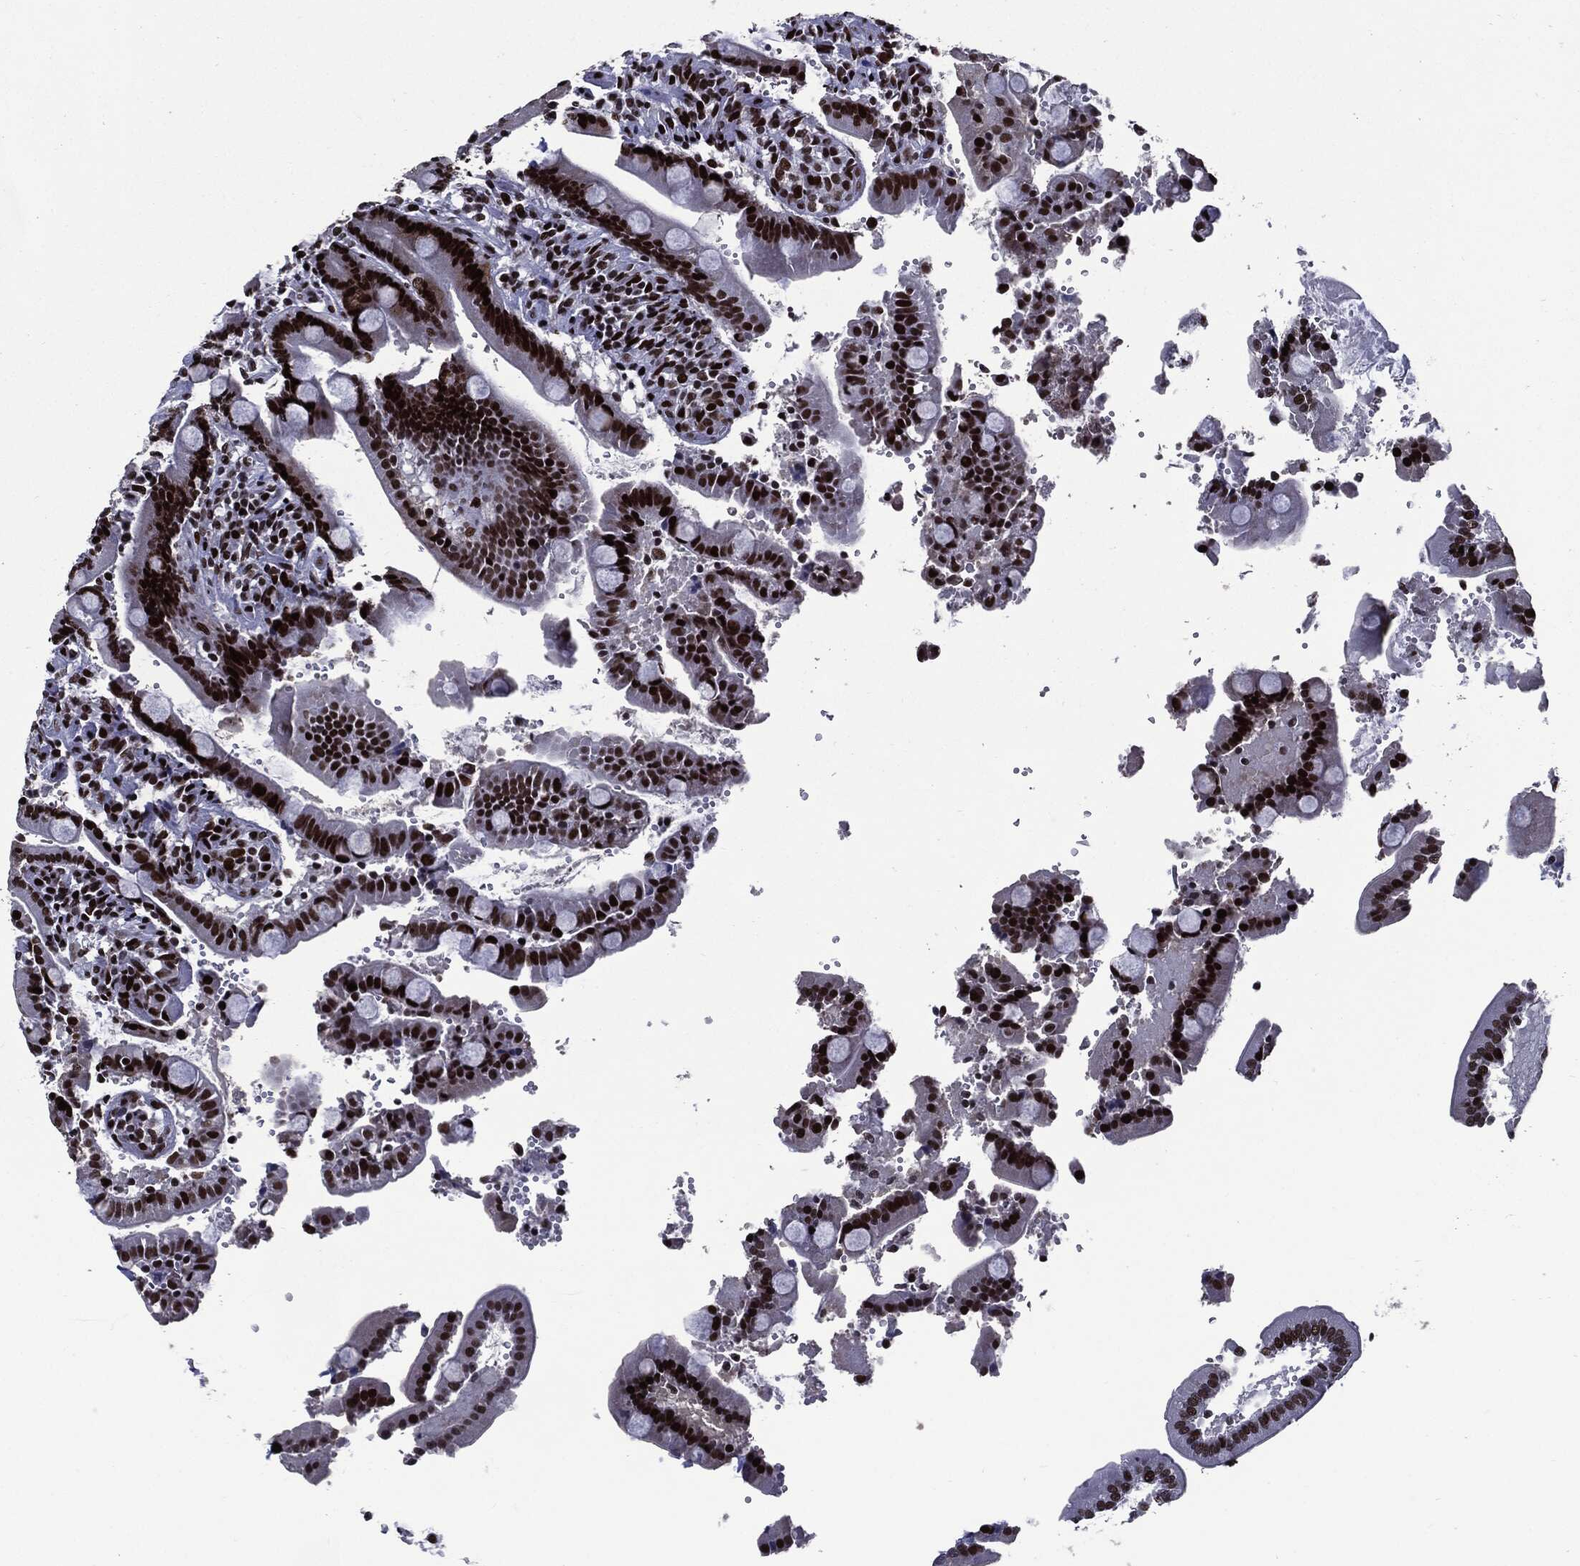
{"staining": {"intensity": "strong", "quantity": ">75%", "location": "nuclear"}, "tissue": "duodenum", "cell_type": "Glandular cells", "image_type": "normal", "snomed": [{"axis": "morphology", "description": "Normal tissue, NOS"}, {"axis": "topography", "description": "Duodenum"}], "caption": "Immunohistochemical staining of normal duodenum reveals >75% levels of strong nuclear protein staining in approximately >75% of glandular cells. (DAB (3,3'-diaminobenzidine) IHC with brightfield microscopy, high magnification).", "gene": "ZFP91", "patient": {"sex": "female", "age": 62}}